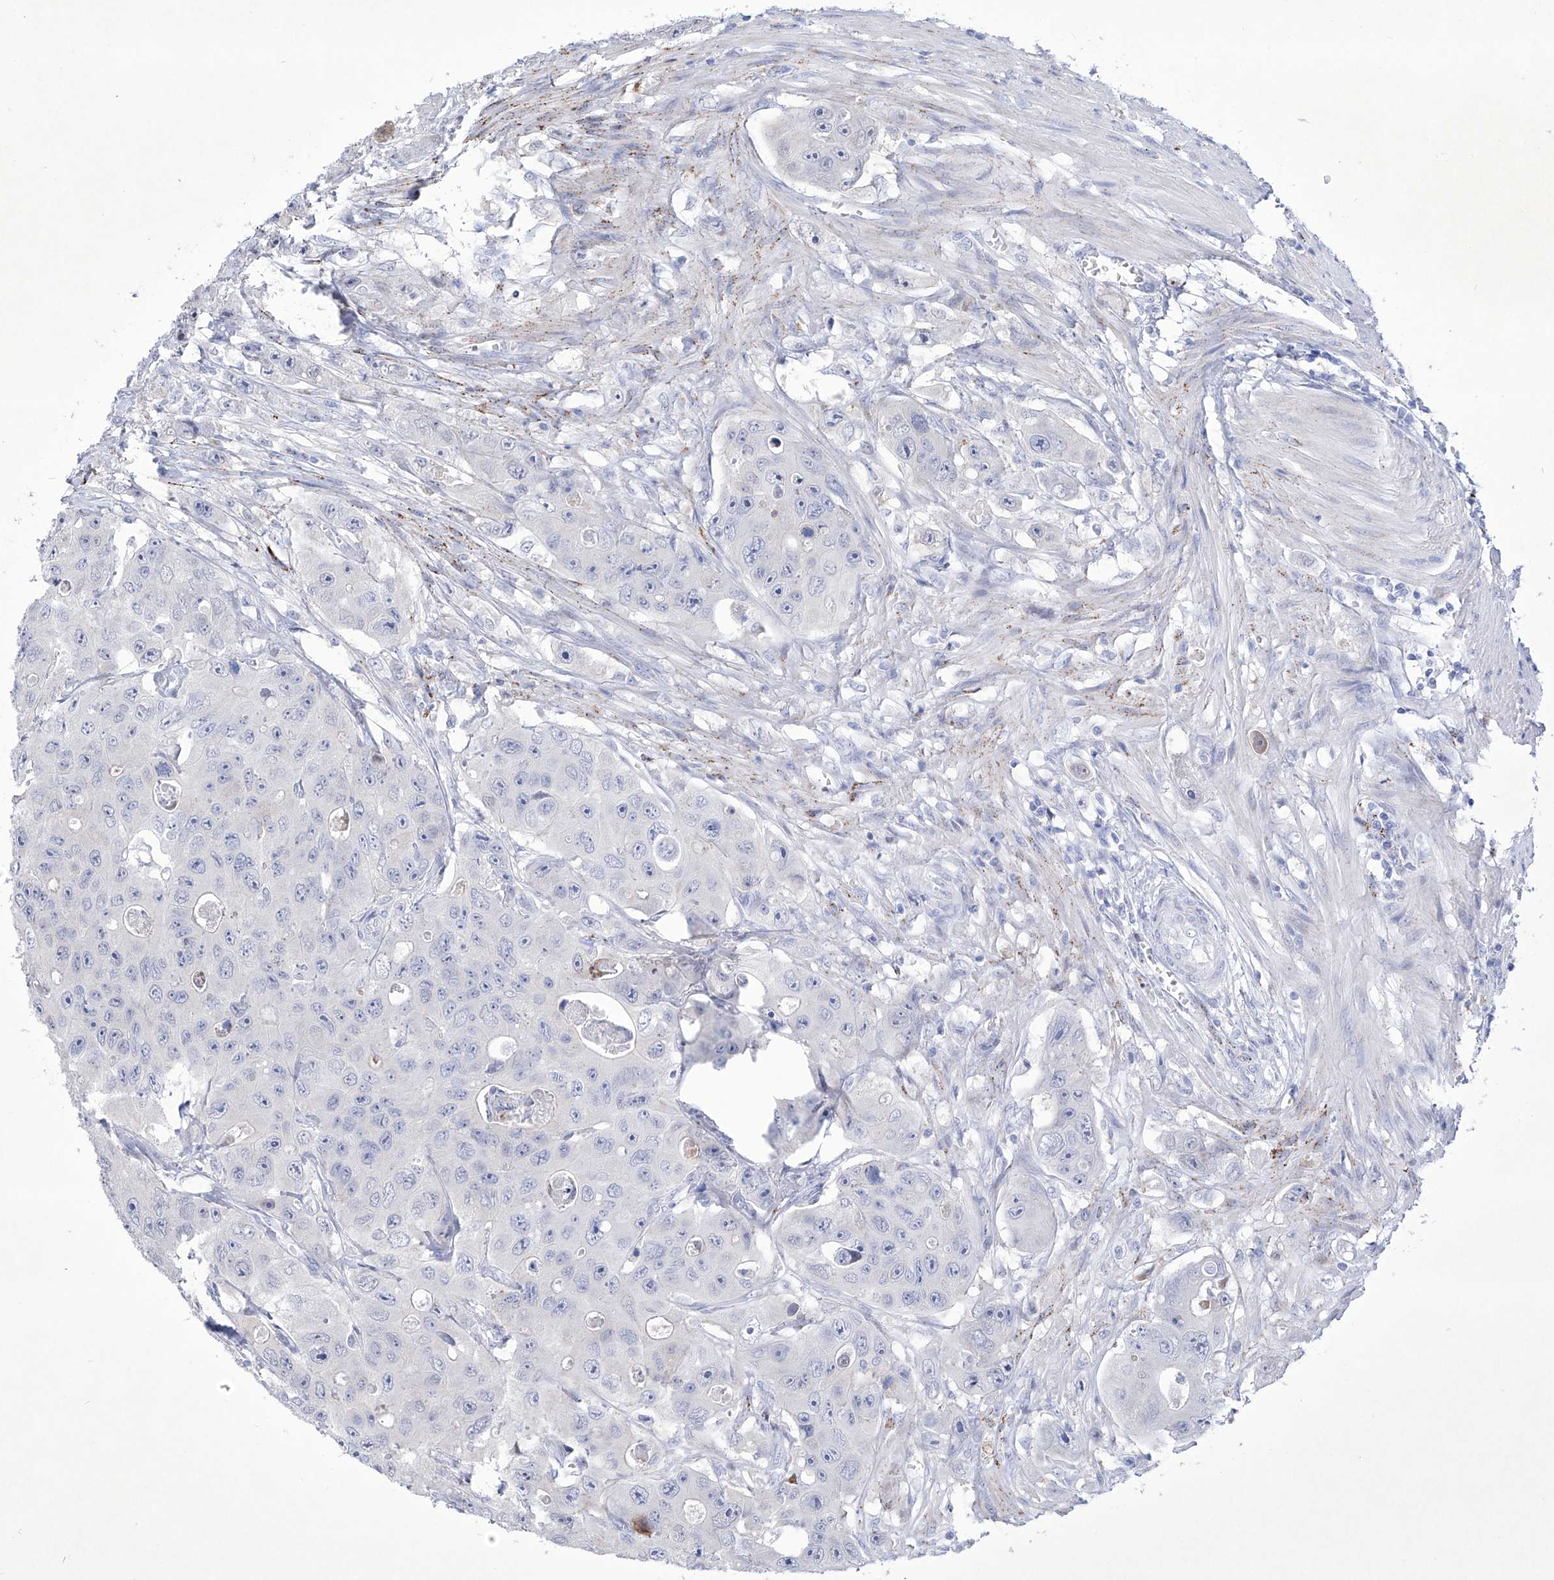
{"staining": {"intensity": "negative", "quantity": "none", "location": "none"}, "tissue": "colorectal cancer", "cell_type": "Tumor cells", "image_type": "cancer", "snomed": [{"axis": "morphology", "description": "Adenocarcinoma, NOS"}, {"axis": "topography", "description": "Colon"}], "caption": "There is no significant staining in tumor cells of colorectal adenocarcinoma.", "gene": "C1orf87", "patient": {"sex": "female", "age": 46}}